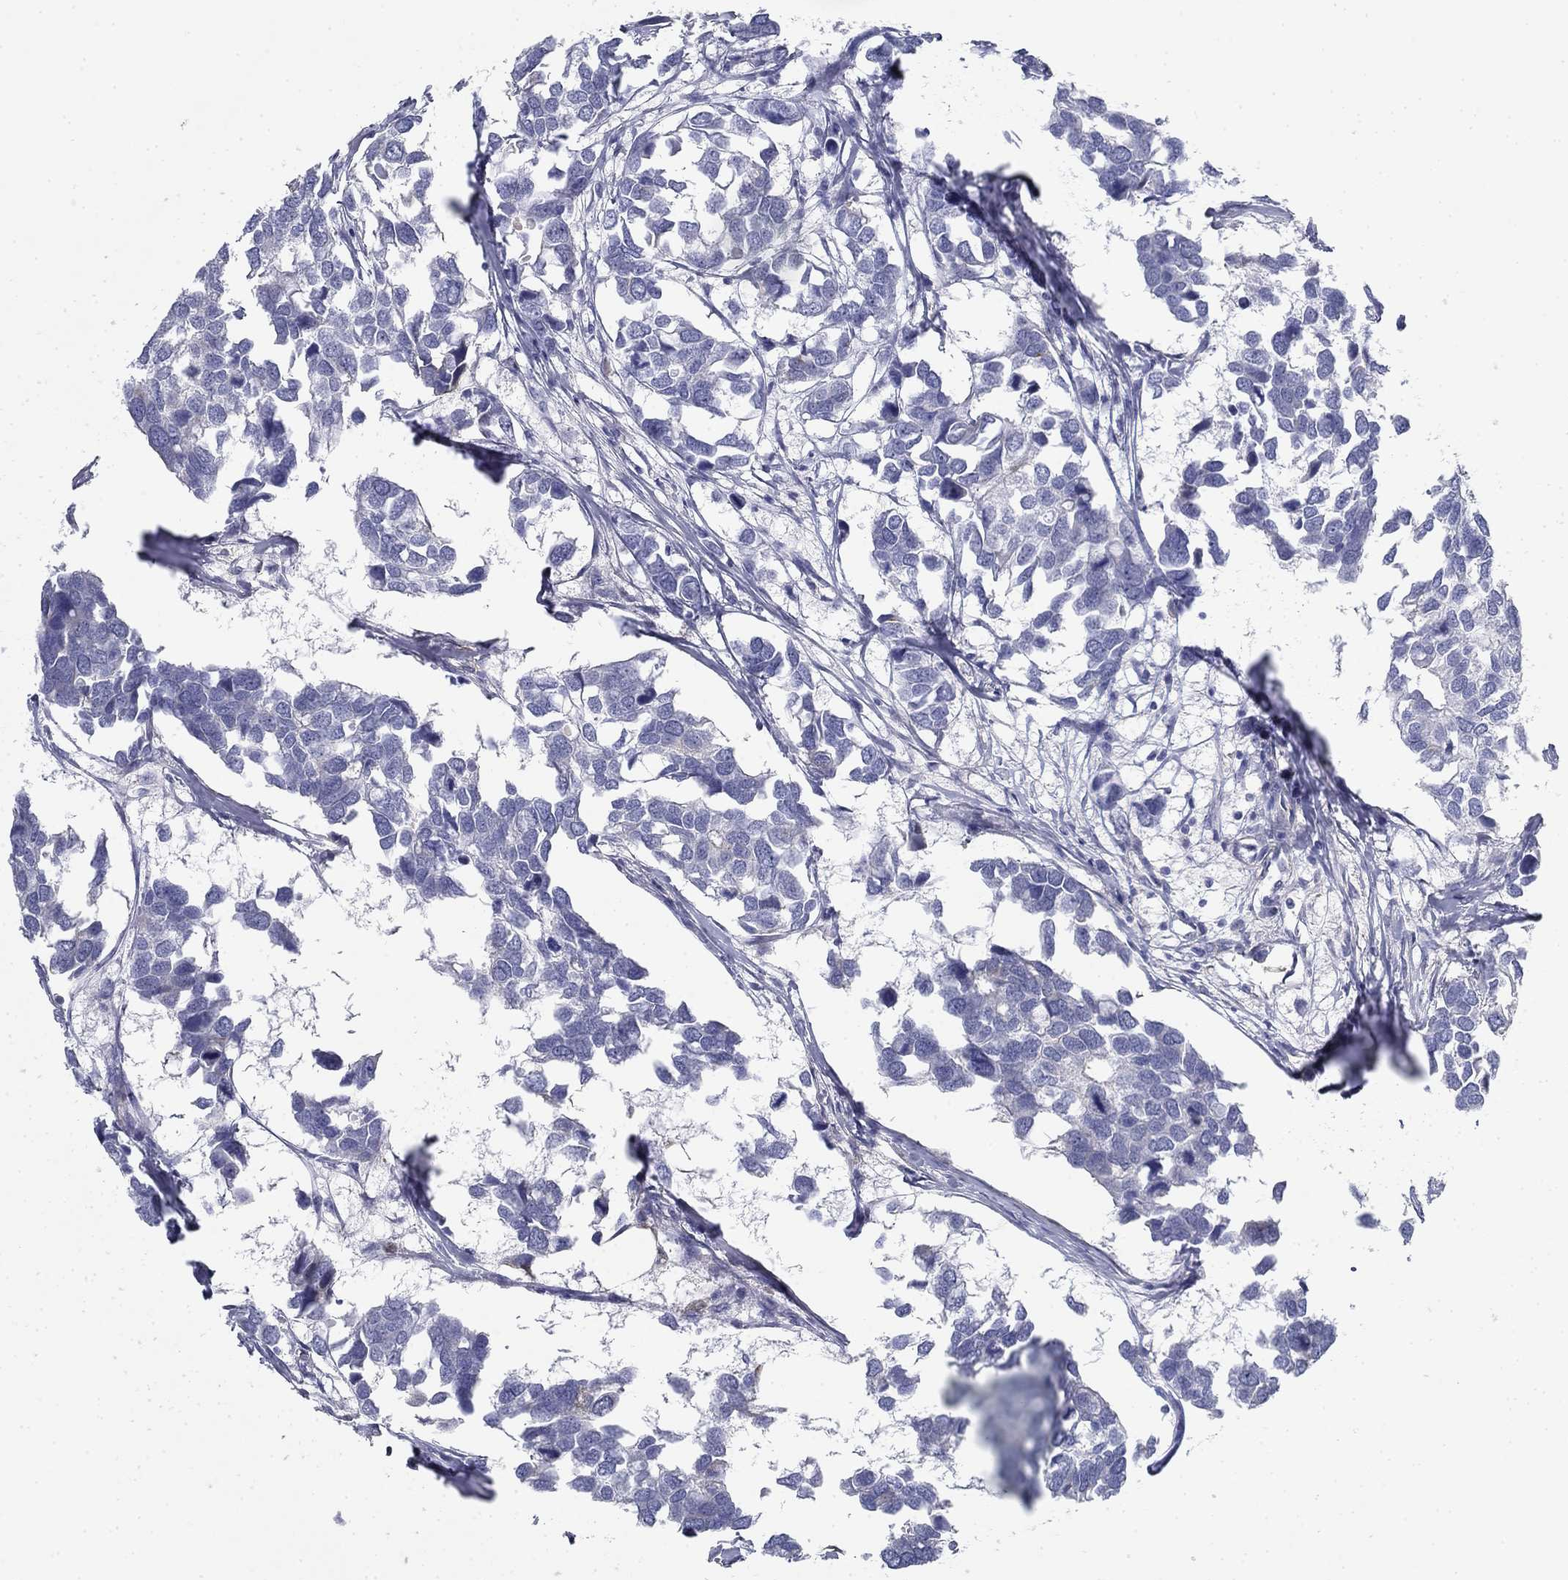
{"staining": {"intensity": "negative", "quantity": "none", "location": "none"}, "tissue": "breast cancer", "cell_type": "Tumor cells", "image_type": "cancer", "snomed": [{"axis": "morphology", "description": "Duct carcinoma"}, {"axis": "topography", "description": "Breast"}], "caption": "A photomicrograph of human breast cancer (infiltrating ductal carcinoma) is negative for staining in tumor cells.", "gene": "GPC1", "patient": {"sex": "female", "age": 83}}